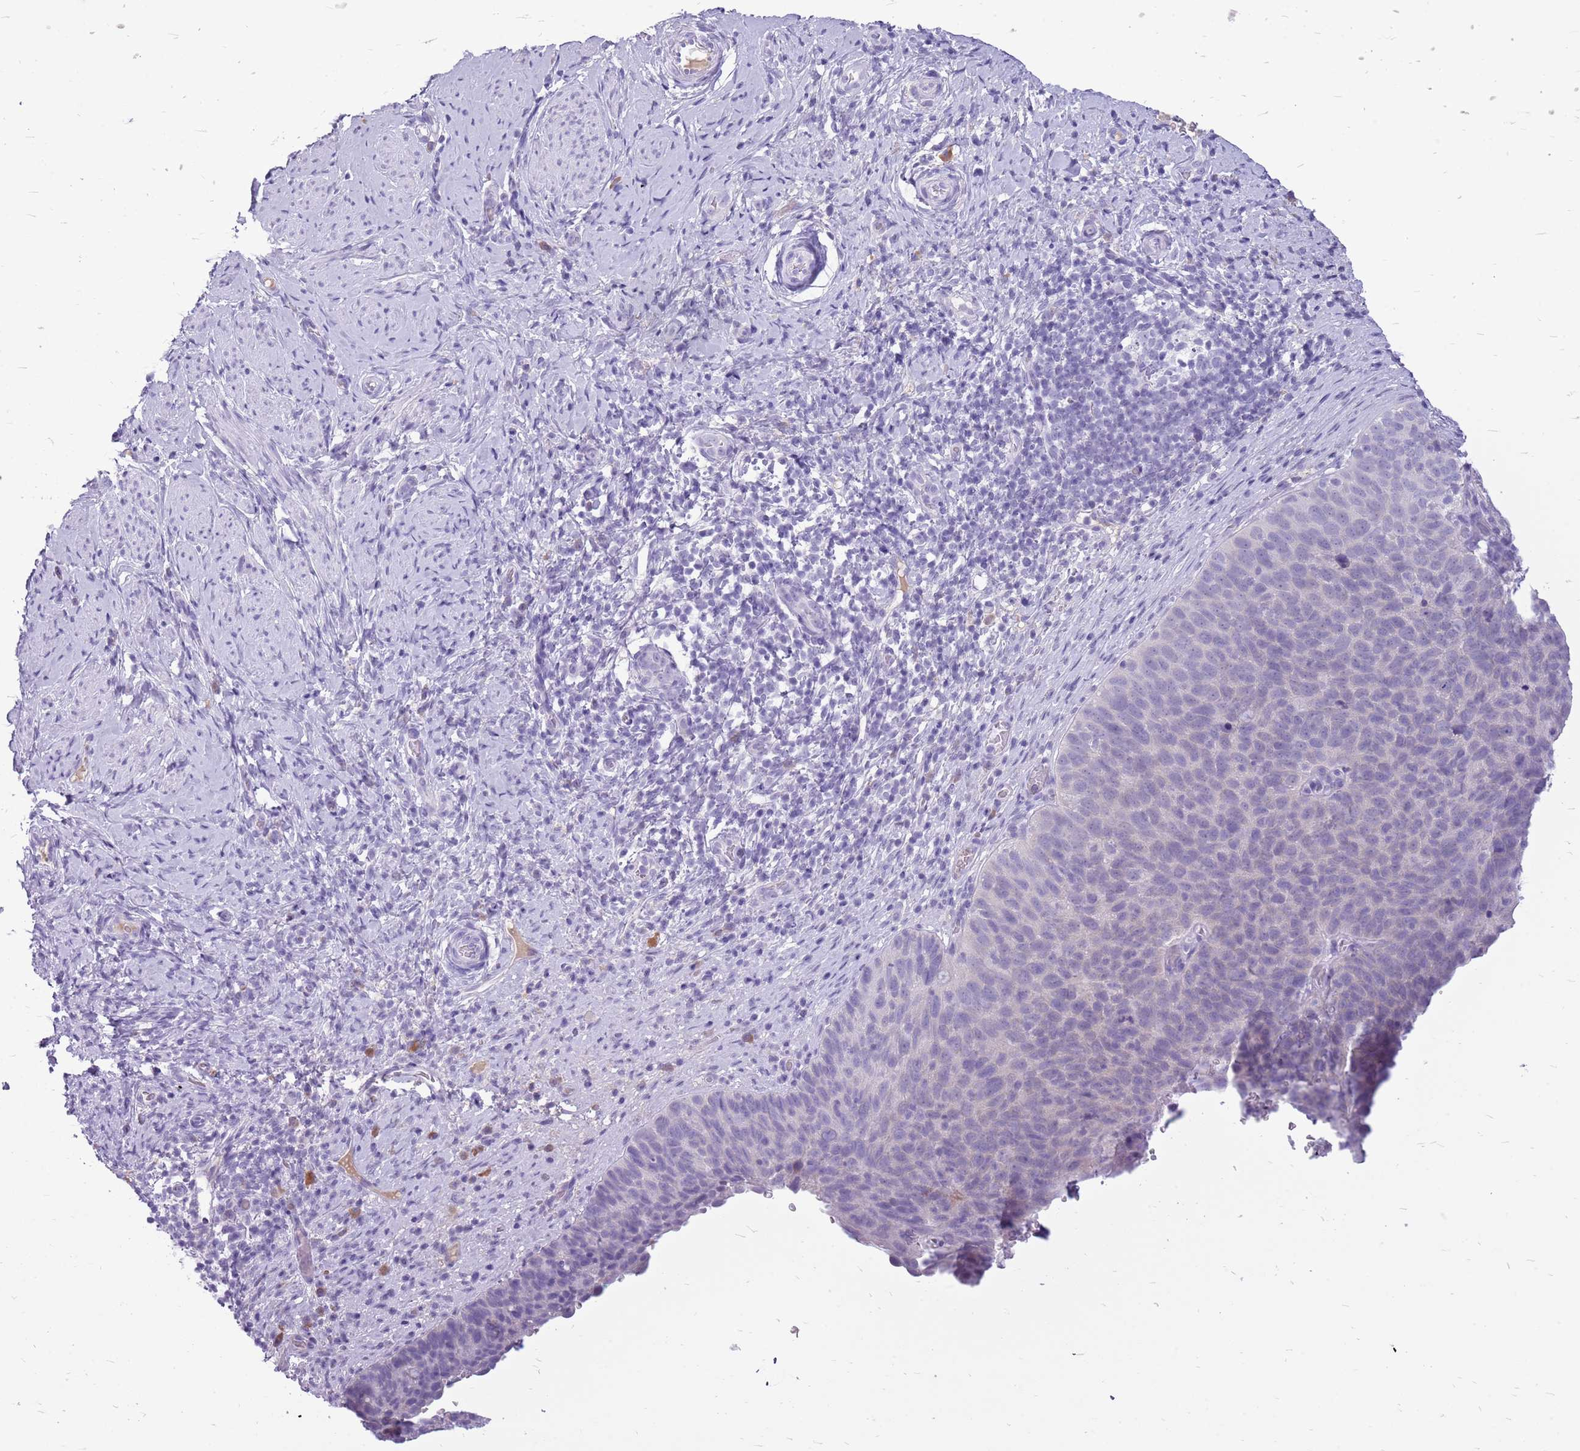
{"staining": {"intensity": "negative", "quantity": "none", "location": "none"}, "tissue": "cervical cancer", "cell_type": "Tumor cells", "image_type": "cancer", "snomed": [{"axis": "morphology", "description": "Squamous cell carcinoma, NOS"}, {"axis": "topography", "description": "Cervix"}], "caption": "The IHC image has no significant expression in tumor cells of cervical cancer (squamous cell carcinoma) tissue.", "gene": "ZNF425", "patient": {"sex": "female", "age": 80}}